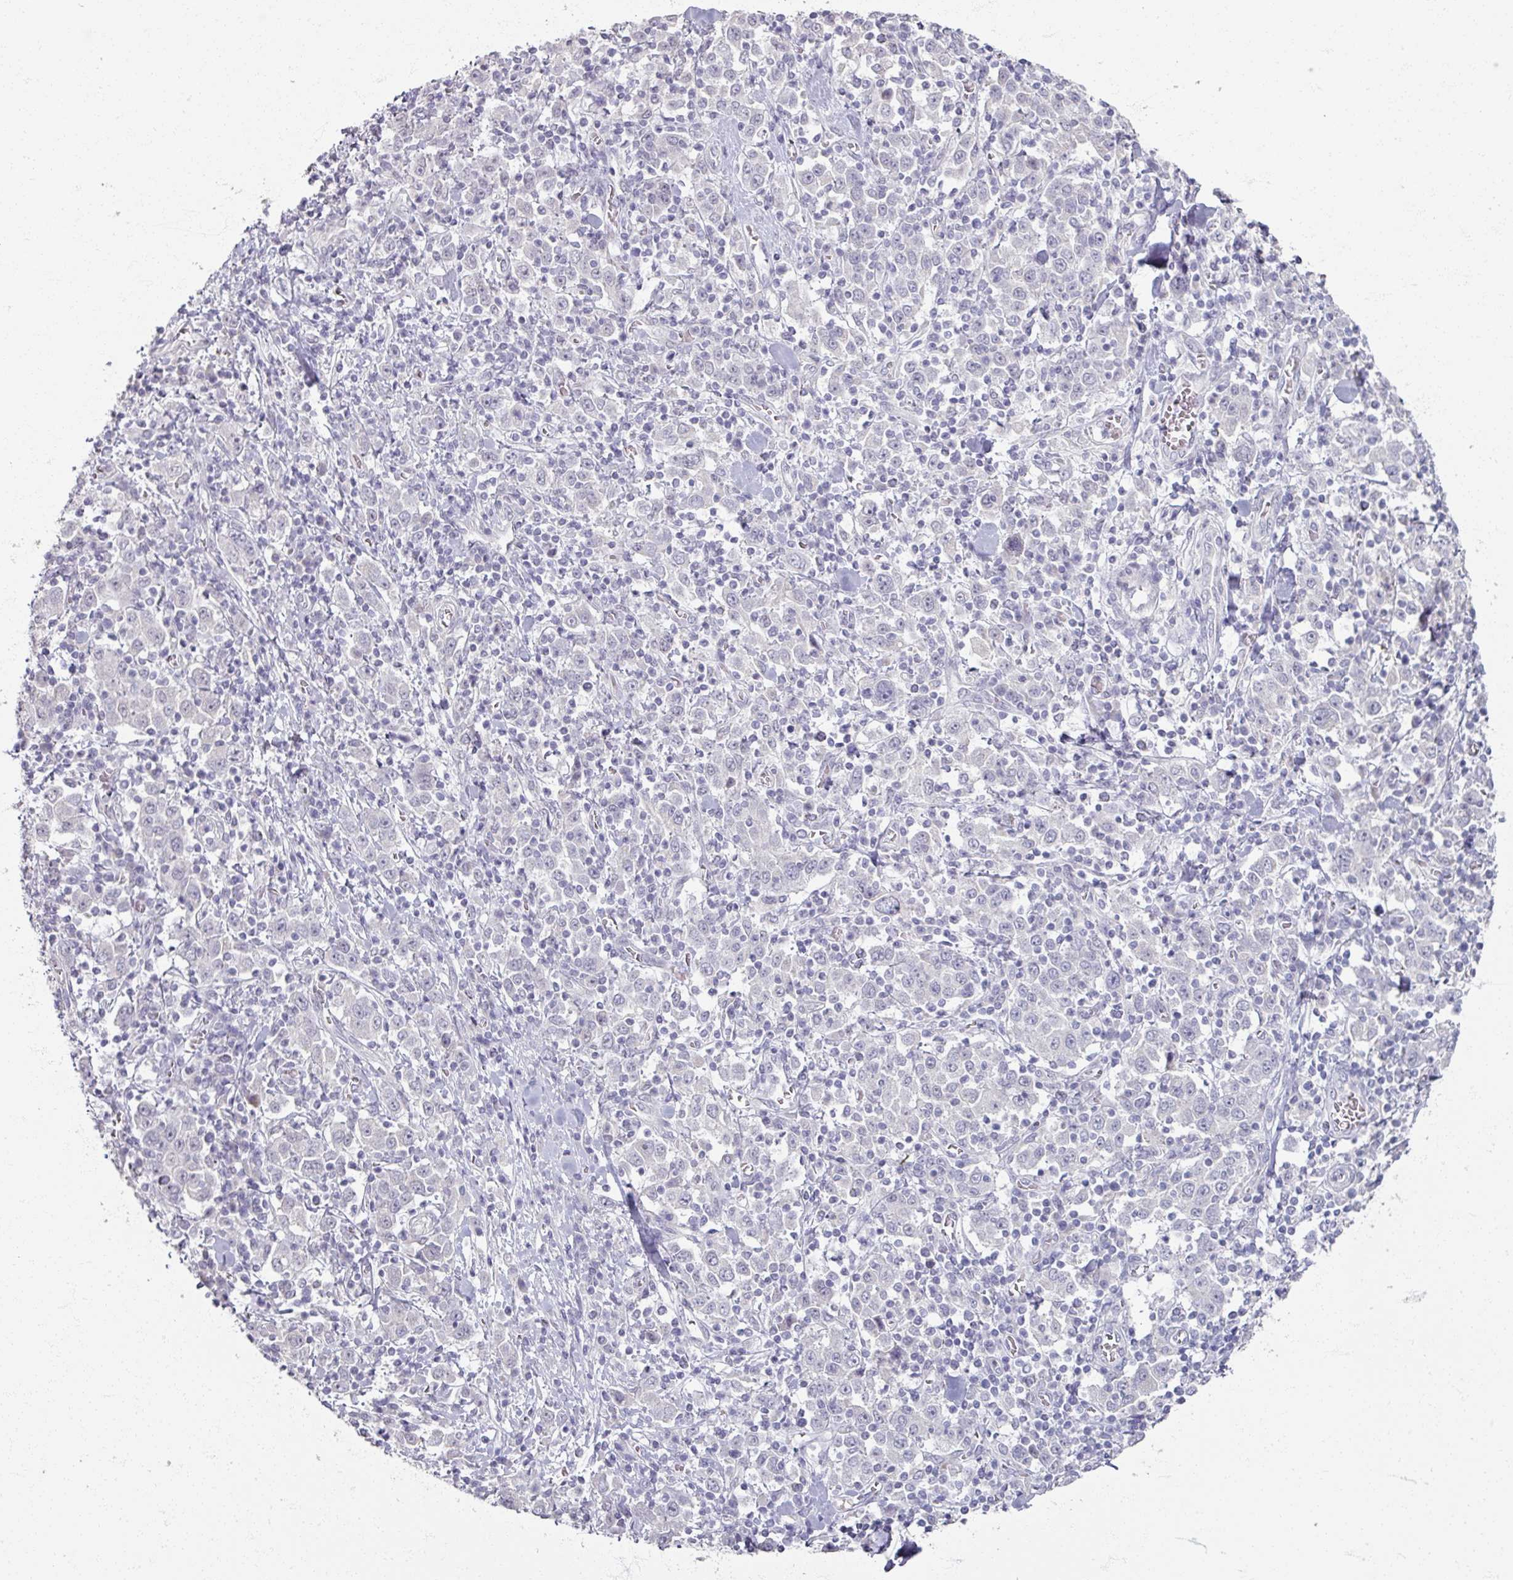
{"staining": {"intensity": "negative", "quantity": "none", "location": "none"}, "tissue": "stomach cancer", "cell_type": "Tumor cells", "image_type": "cancer", "snomed": [{"axis": "morphology", "description": "Normal tissue, NOS"}, {"axis": "morphology", "description": "Adenocarcinoma, NOS"}, {"axis": "topography", "description": "Stomach, upper"}, {"axis": "topography", "description": "Stomach"}], "caption": "A photomicrograph of stomach cancer stained for a protein exhibits no brown staining in tumor cells. Nuclei are stained in blue.", "gene": "SOX11", "patient": {"sex": "male", "age": 59}}